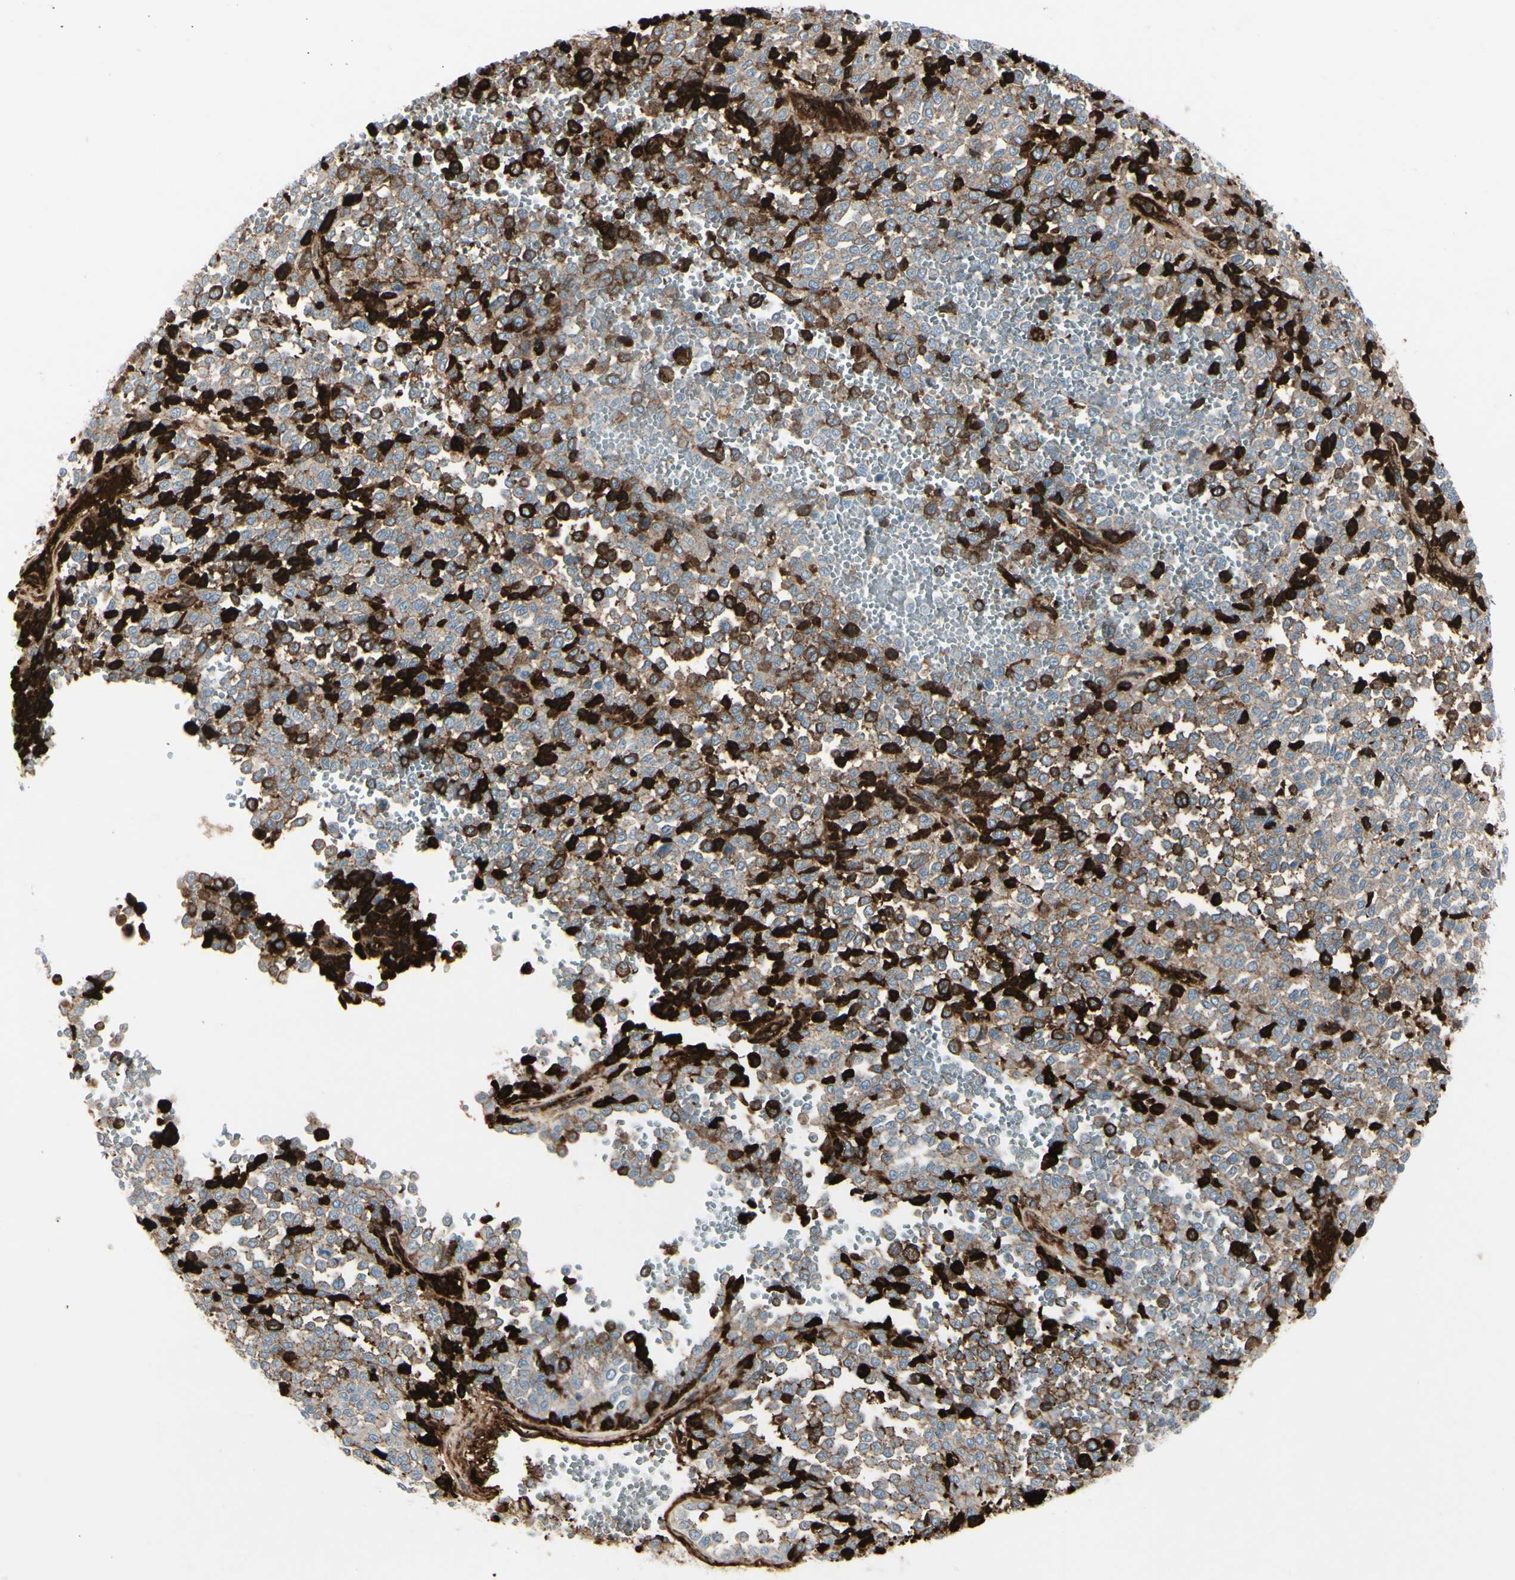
{"staining": {"intensity": "strong", "quantity": "25%-75%", "location": "cytoplasmic/membranous"}, "tissue": "melanoma", "cell_type": "Tumor cells", "image_type": "cancer", "snomed": [{"axis": "morphology", "description": "Malignant melanoma, Metastatic site"}, {"axis": "topography", "description": "Pancreas"}], "caption": "Immunohistochemistry (IHC) (DAB (3,3'-diaminobenzidine)) staining of malignant melanoma (metastatic site) demonstrates strong cytoplasmic/membranous protein staining in about 25%-75% of tumor cells. (DAB (3,3'-diaminobenzidine) = brown stain, brightfield microscopy at high magnification).", "gene": "IGHG1", "patient": {"sex": "female", "age": 30}}